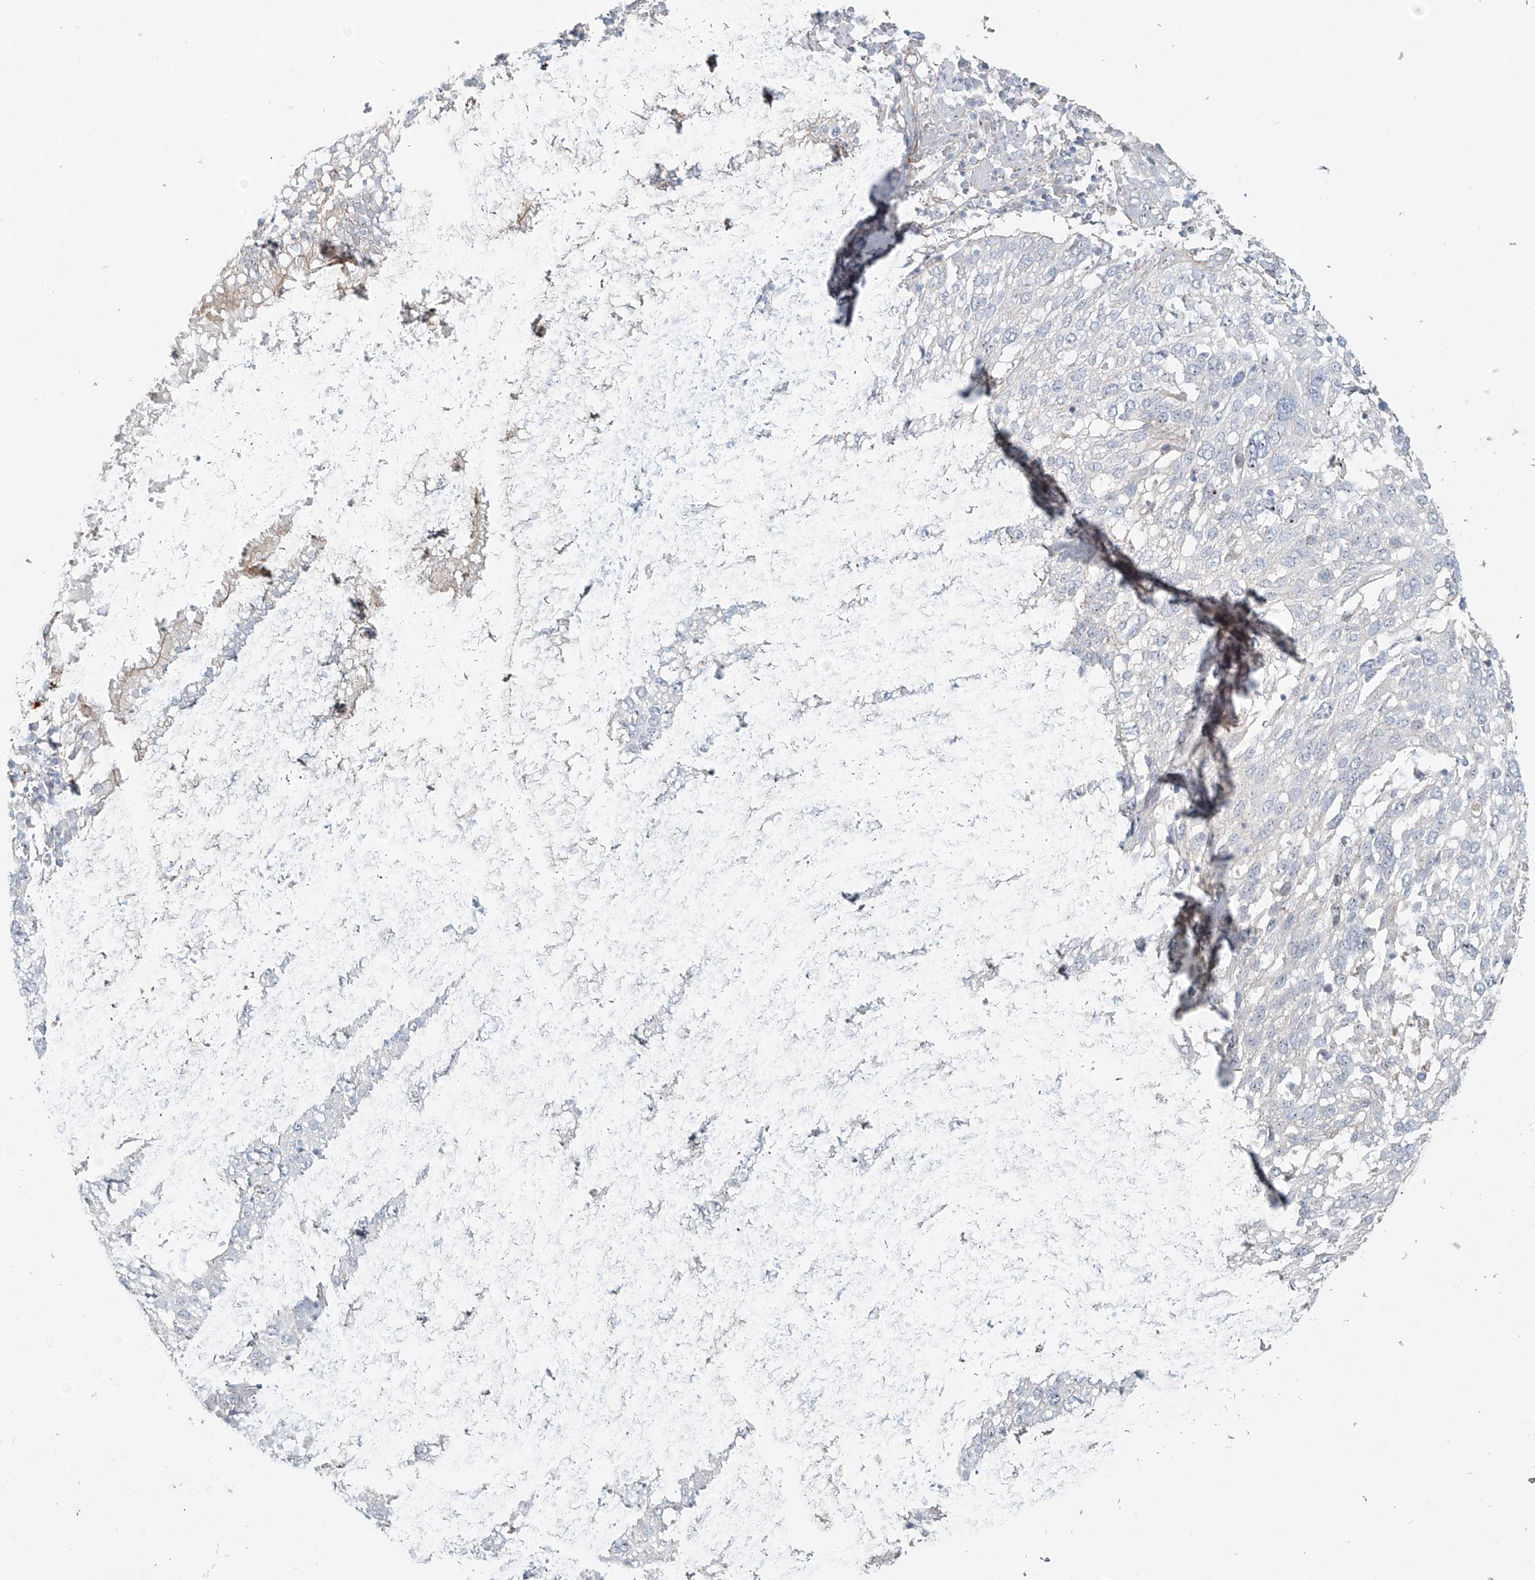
{"staining": {"intensity": "negative", "quantity": "none", "location": "none"}, "tissue": "lung cancer", "cell_type": "Tumor cells", "image_type": "cancer", "snomed": [{"axis": "morphology", "description": "Squamous cell carcinoma, NOS"}, {"axis": "topography", "description": "Lung"}], "caption": "Micrograph shows no protein positivity in tumor cells of lung cancer (squamous cell carcinoma) tissue.", "gene": "TUBE1", "patient": {"sex": "male", "age": 65}}